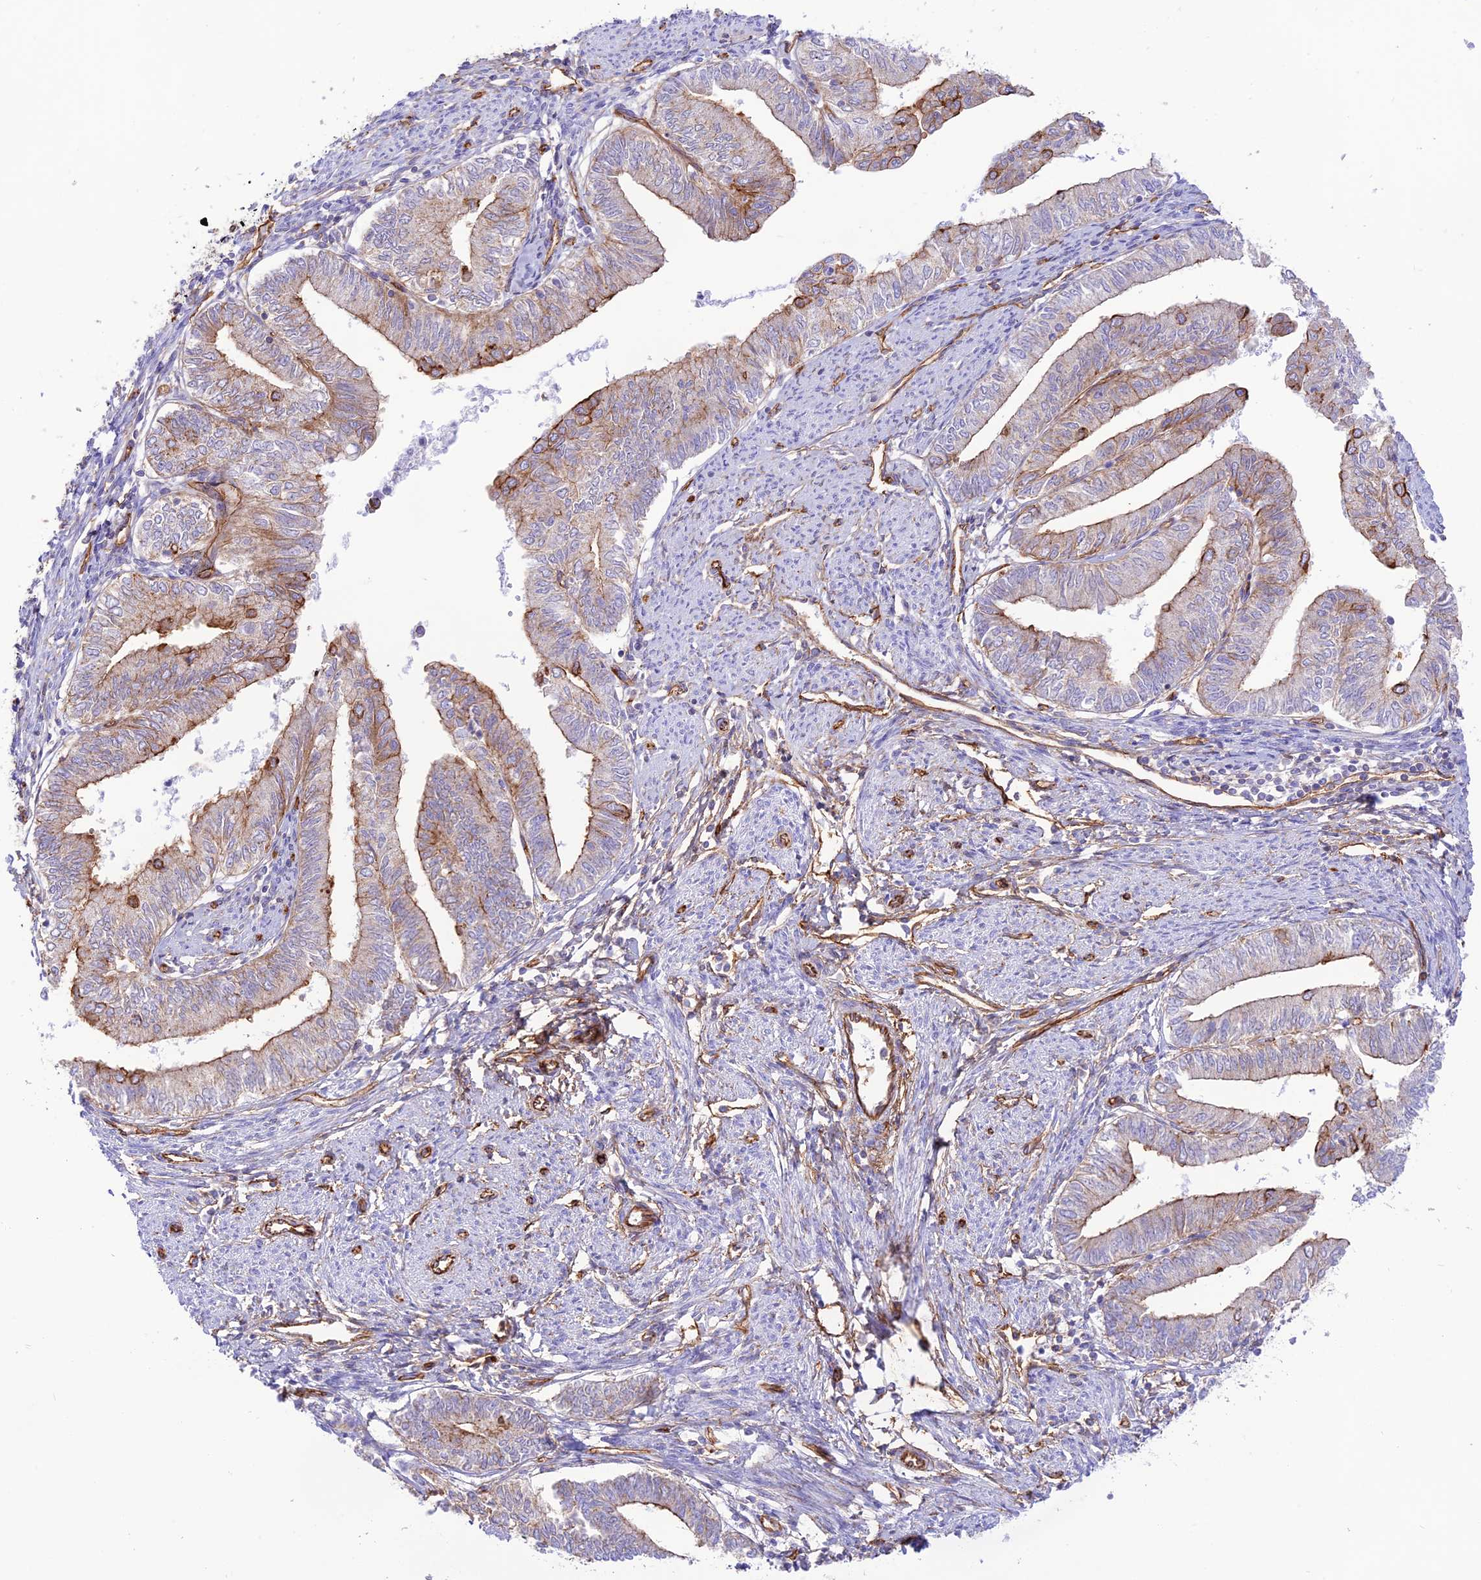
{"staining": {"intensity": "strong", "quantity": "<25%", "location": "cytoplasmic/membranous"}, "tissue": "endometrial cancer", "cell_type": "Tumor cells", "image_type": "cancer", "snomed": [{"axis": "morphology", "description": "Adenocarcinoma, NOS"}, {"axis": "topography", "description": "Endometrium"}], "caption": "A brown stain labels strong cytoplasmic/membranous positivity of a protein in human endometrial cancer tumor cells.", "gene": "YPEL5", "patient": {"sex": "female", "age": 66}}